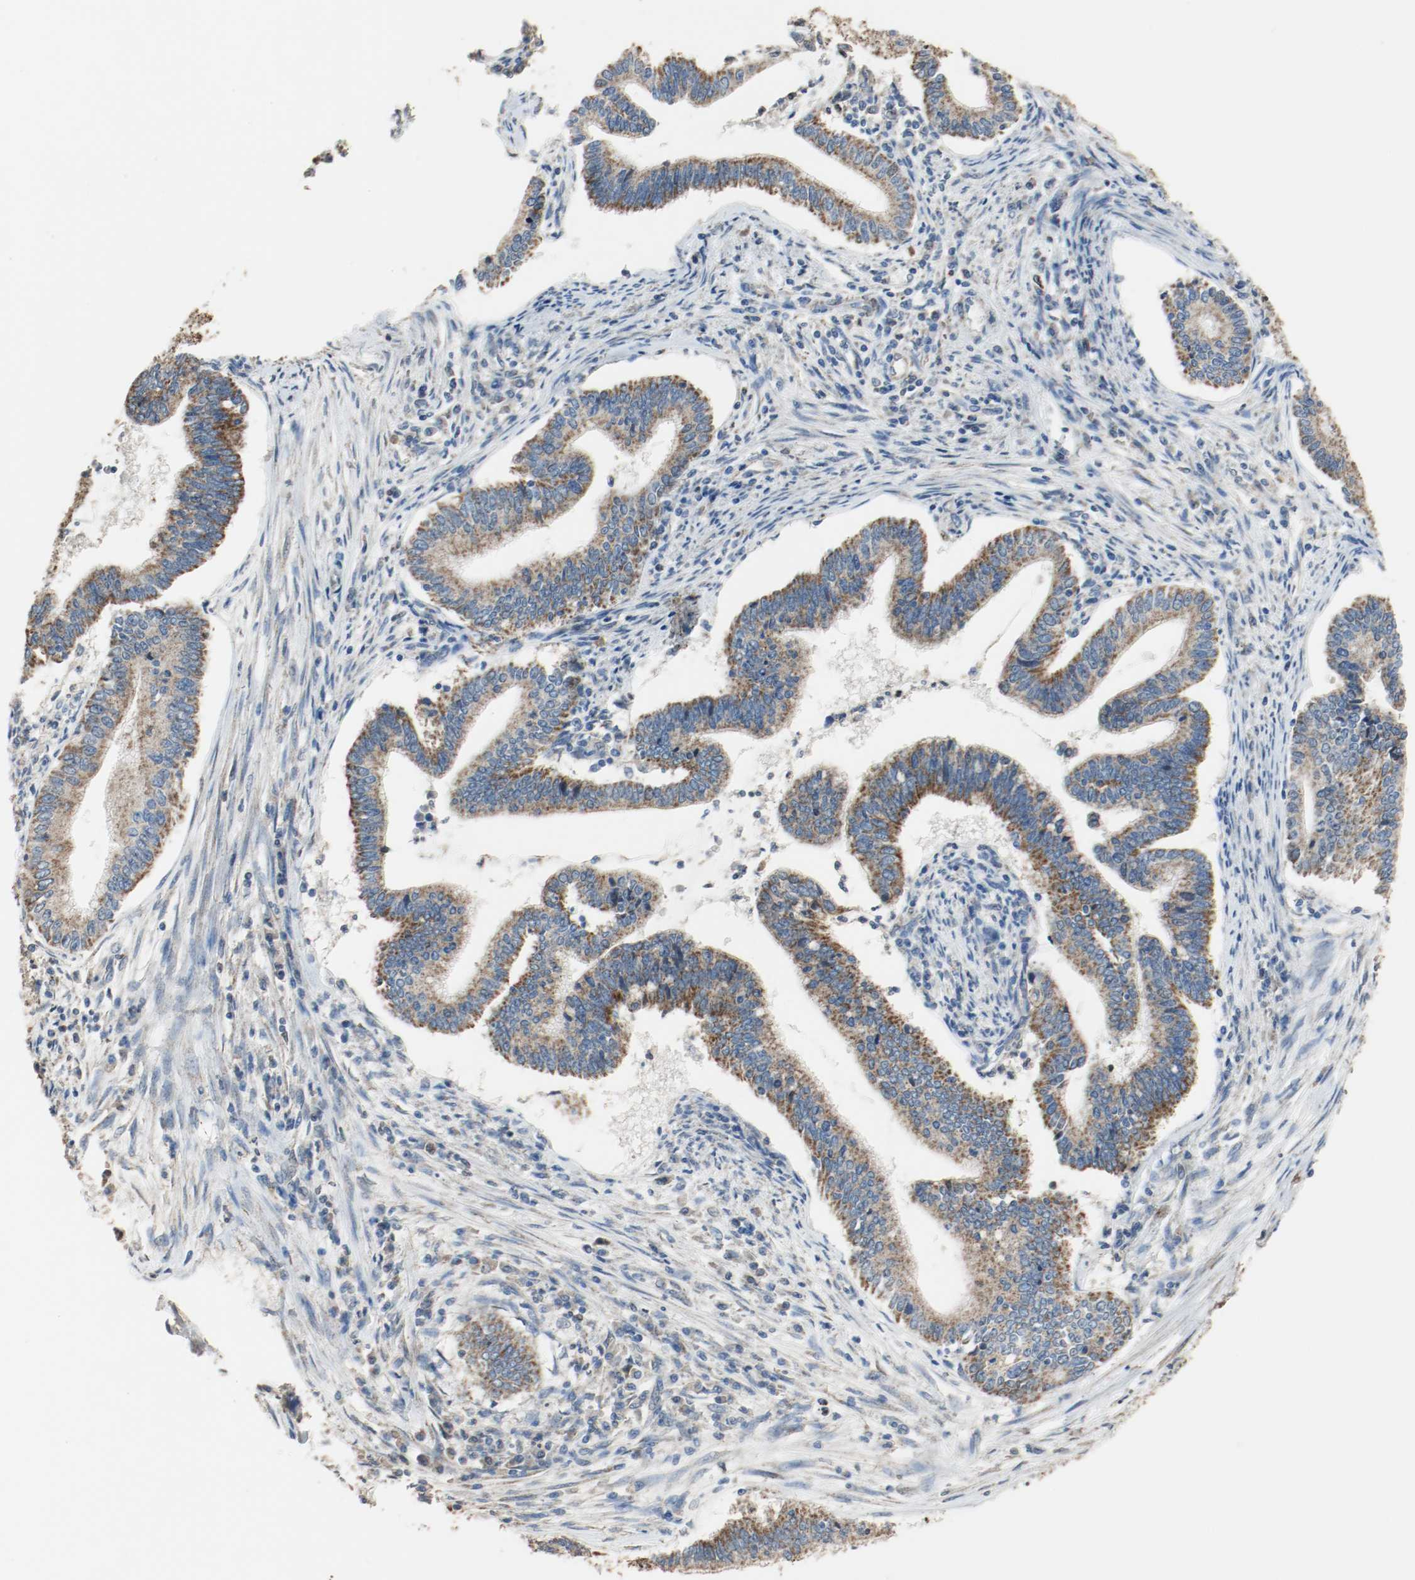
{"staining": {"intensity": "strong", "quantity": ">75%", "location": "cytoplasmic/membranous"}, "tissue": "cervical cancer", "cell_type": "Tumor cells", "image_type": "cancer", "snomed": [{"axis": "morphology", "description": "Adenocarcinoma, NOS"}, {"axis": "topography", "description": "Cervix"}], "caption": "Human cervical adenocarcinoma stained with a protein marker demonstrates strong staining in tumor cells.", "gene": "ALDH4A1", "patient": {"sex": "female", "age": 36}}